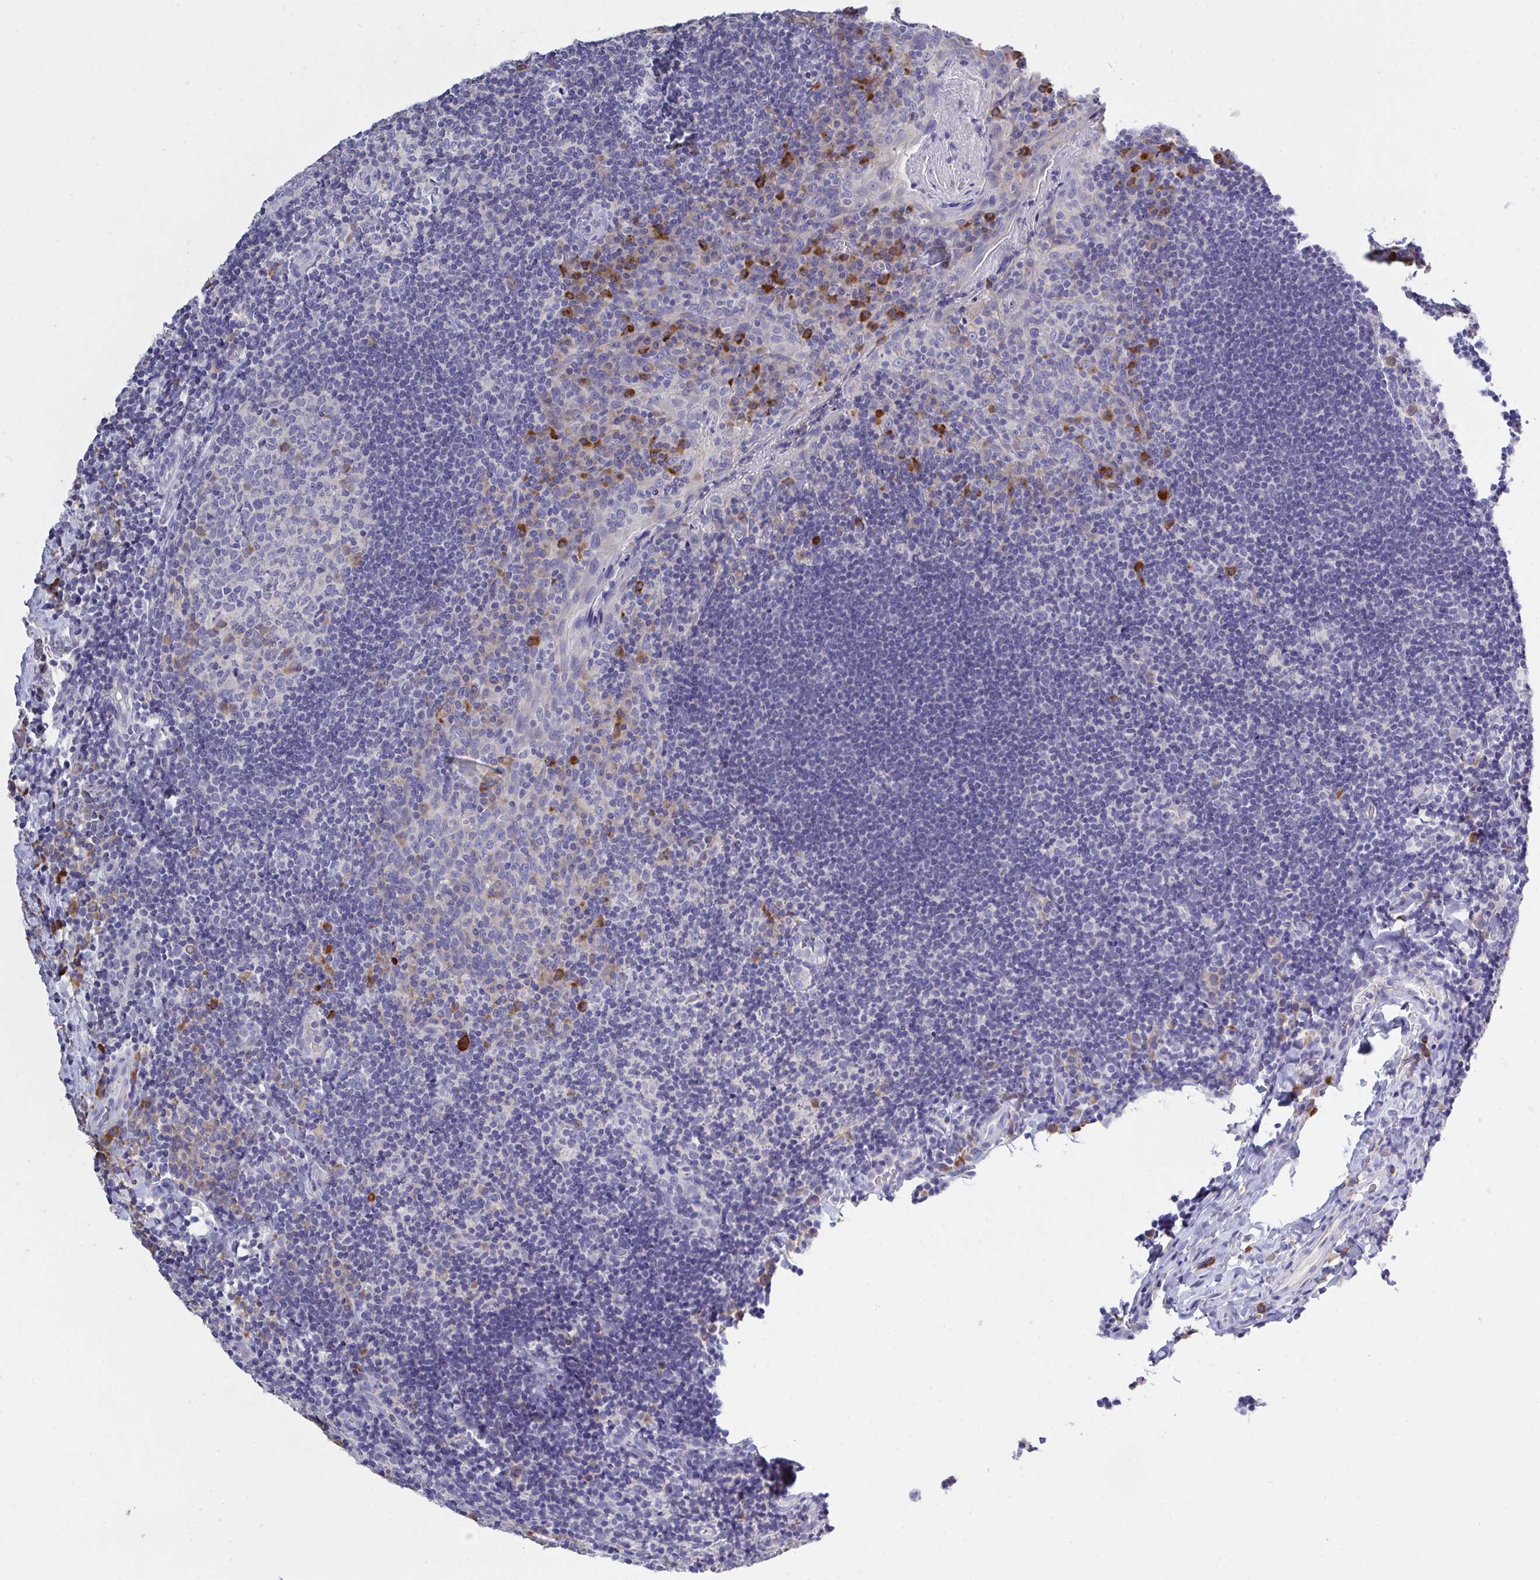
{"staining": {"intensity": "moderate", "quantity": "<25%", "location": "cytoplasmic/membranous"}, "tissue": "tonsil", "cell_type": "Germinal center cells", "image_type": "normal", "snomed": [{"axis": "morphology", "description": "Normal tissue, NOS"}, {"axis": "topography", "description": "Tonsil"}], "caption": "Normal tonsil was stained to show a protein in brown. There is low levels of moderate cytoplasmic/membranous positivity in approximately <25% of germinal center cells.", "gene": "LRRC58", "patient": {"sex": "male", "age": 17}}